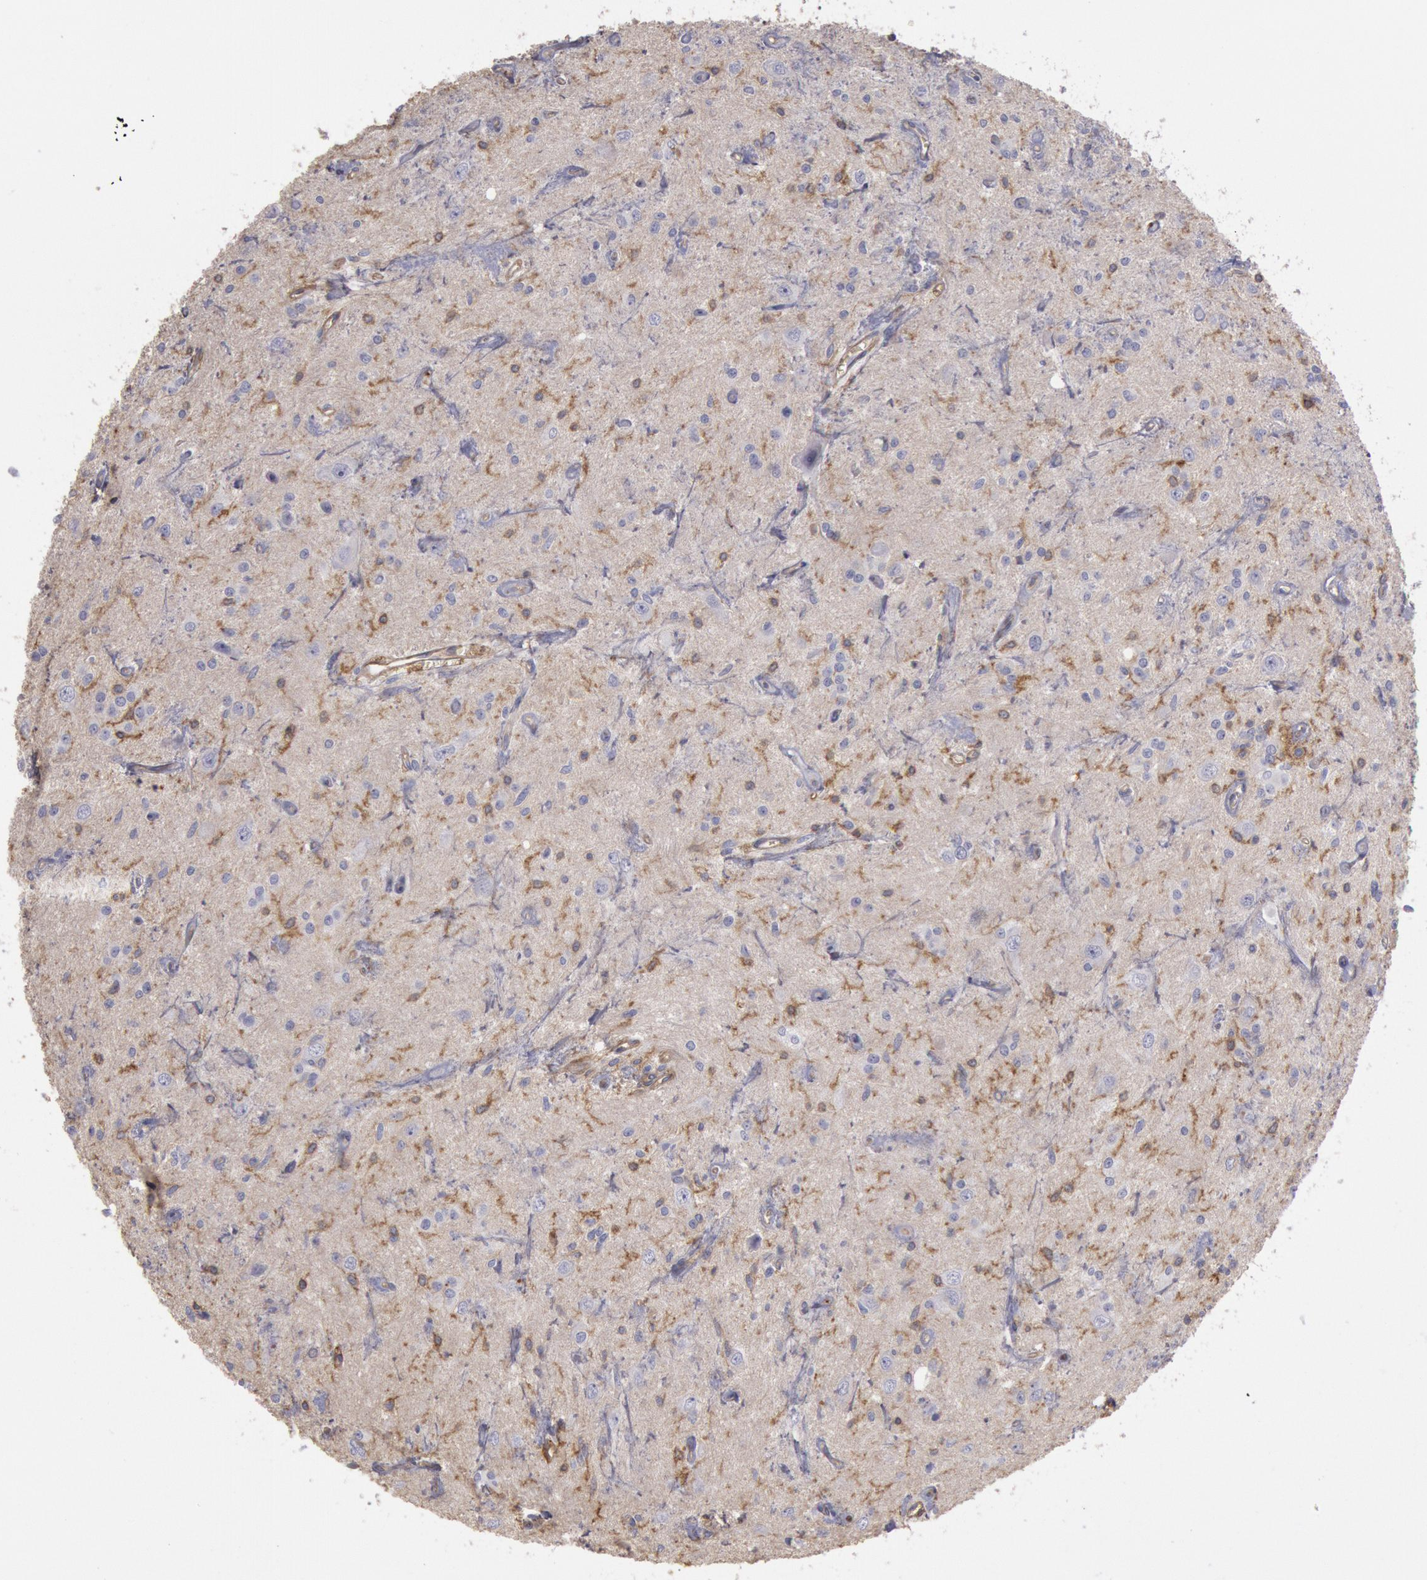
{"staining": {"intensity": "negative", "quantity": "none", "location": "none"}, "tissue": "glioma", "cell_type": "Tumor cells", "image_type": "cancer", "snomed": [{"axis": "morphology", "description": "Glioma, malignant, Low grade"}, {"axis": "topography", "description": "Brain"}], "caption": "Tumor cells show no significant expression in glioma. (IHC, brightfield microscopy, high magnification).", "gene": "SNAP23", "patient": {"sex": "female", "age": 15}}